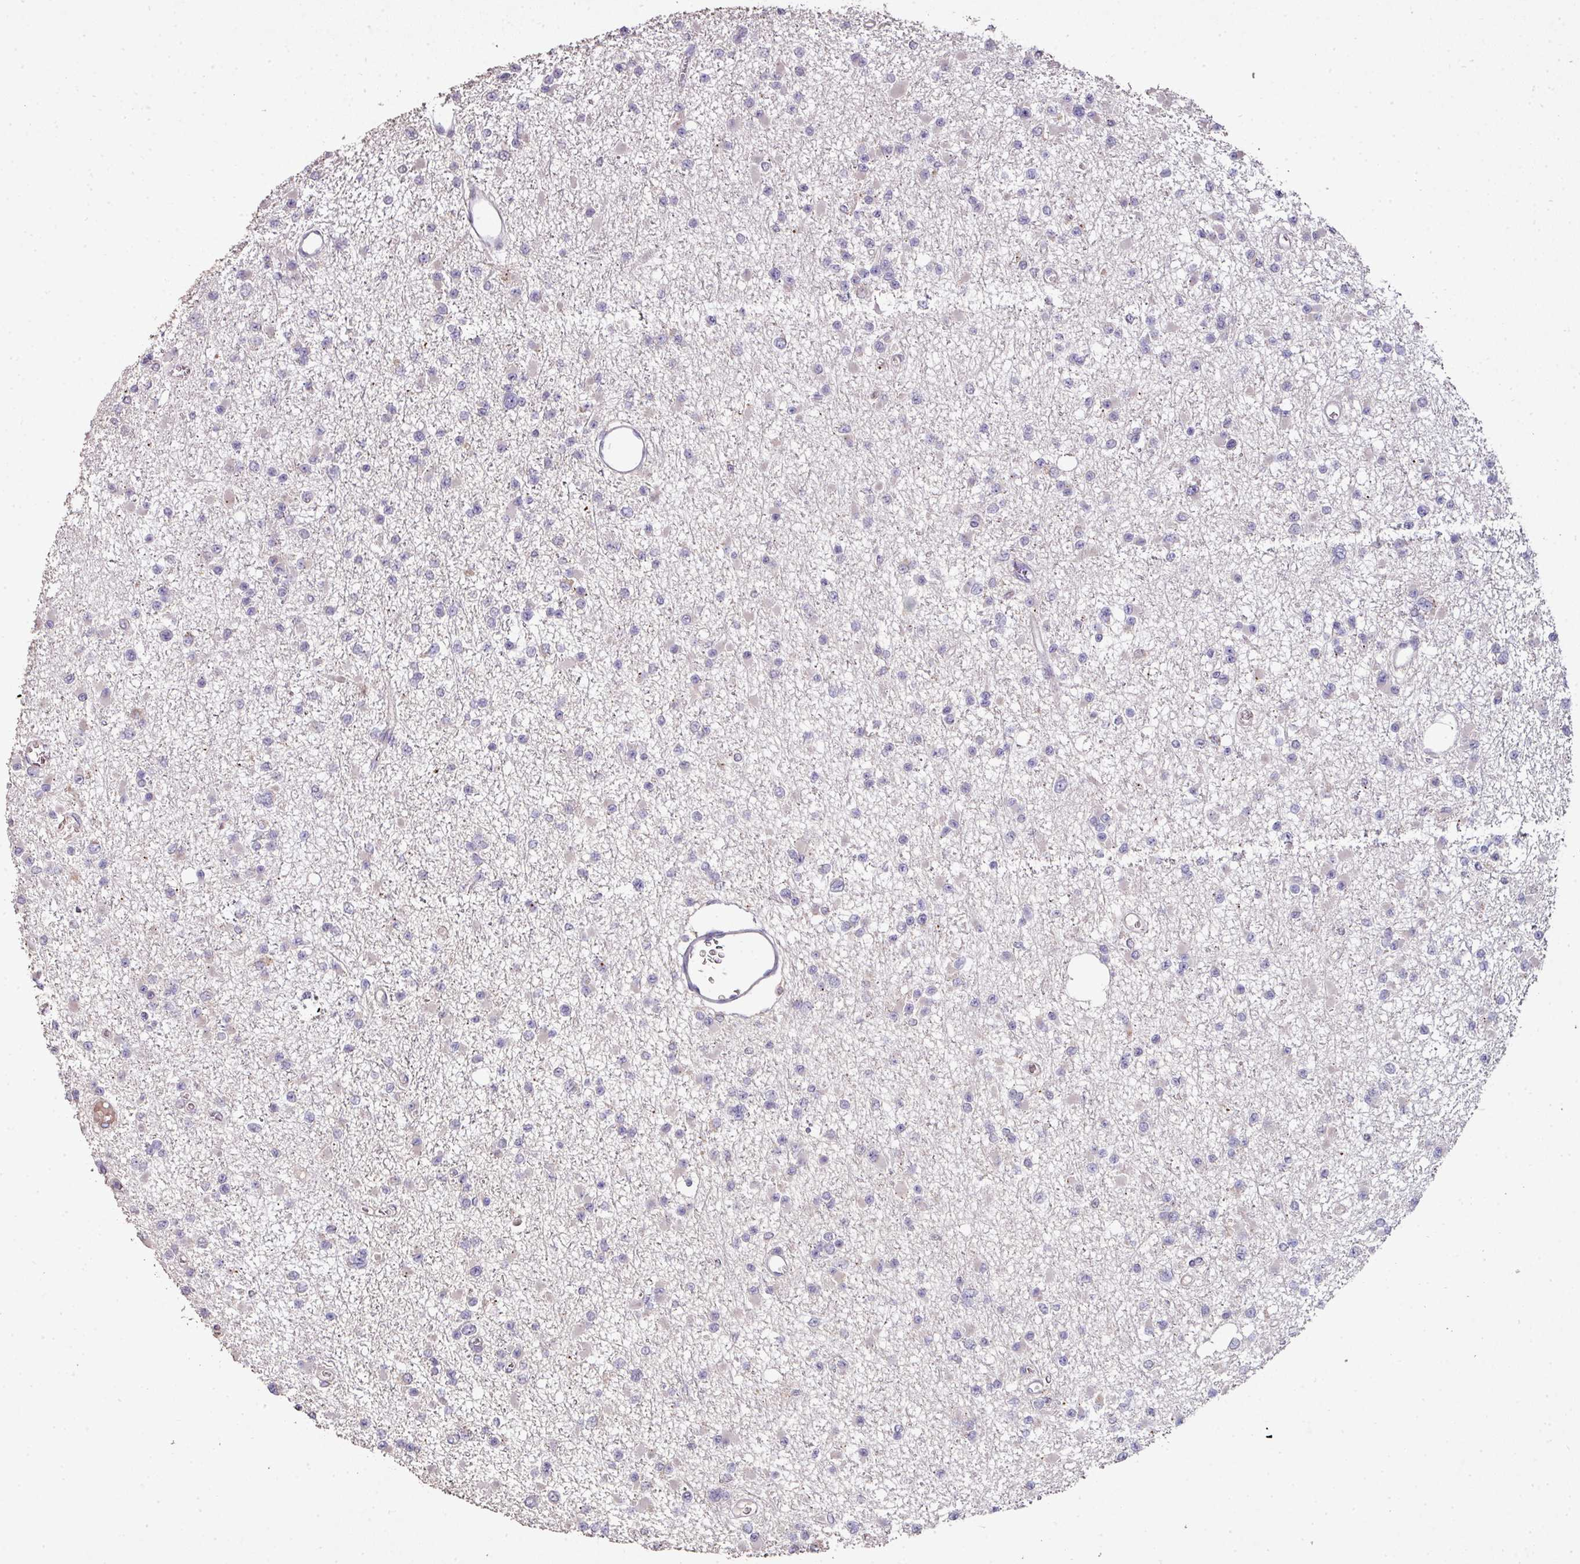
{"staining": {"intensity": "negative", "quantity": "none", "location": "none"}, "tissue": "glioma", "cell_type": "Tumor cells", "image_type": "cancer", "snomed": [{"axis": "morphology", "description": "Glioma, malignant, Low grade"}, {"axis": "topography", "description": "Brain"}], "caption": "DAB (3,3'-diaminobenzidine) immunohistochemical staining of glioma demonstrates no significant positivity in tumor cells.", "gene": "RPL23A", "patient": {"sex": "female", "age": 22}}